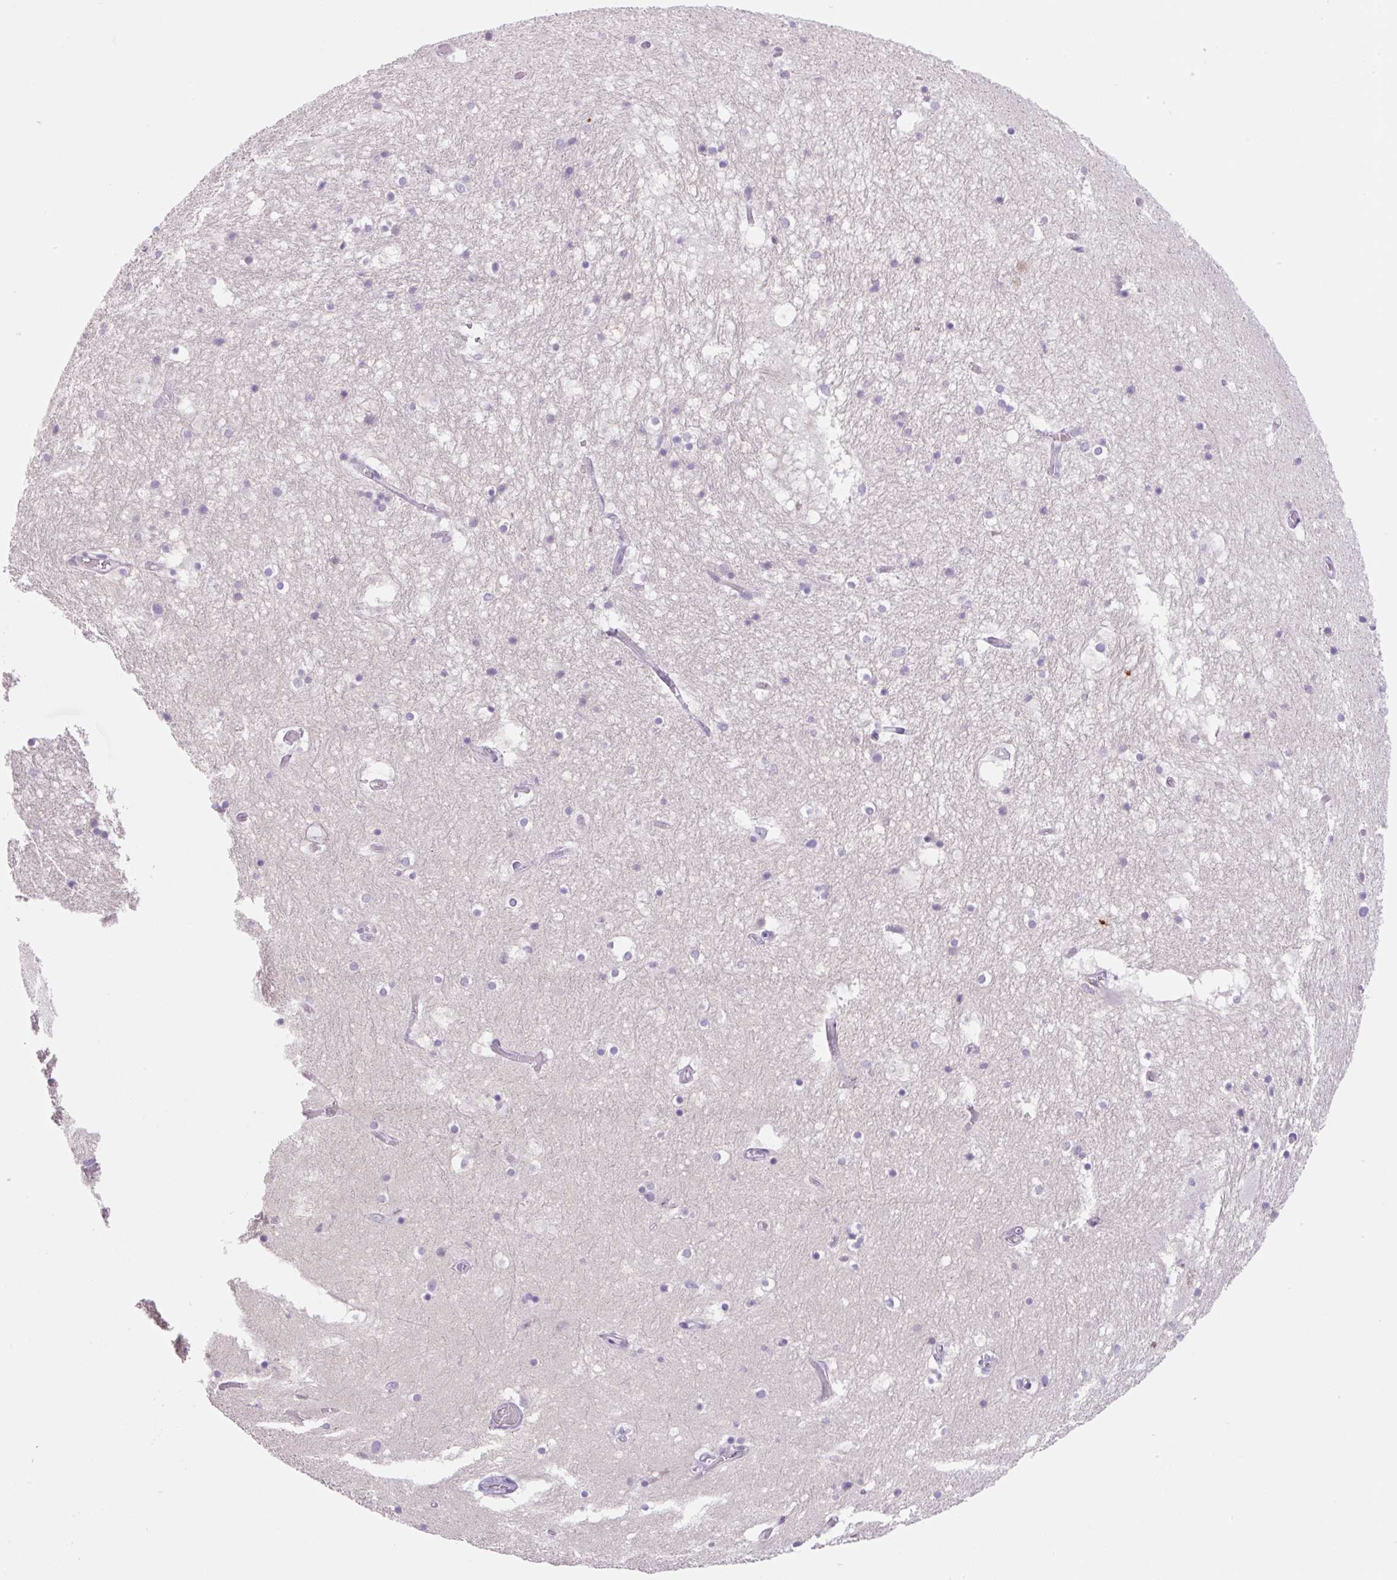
{"staining": {"intensity": "negative", "quantity": "none", "location": "none"}, "tissue": "hippocampus", "cell_type": "Glial cells", "image_type": "normal", "snomed": [{"axis": "morphology", "description": "Normal tissue, NOS"}, {"axis": "topography", "description": "Hippocampus"}], "caption": "High magnification brightfield microscopy of normal hippocampus stained with DAB (3,3'-diaminobenzidine) (brown) and counterstained with hematoxylin (blue): glial cells show no significant positivity. (DAB (3,3'-diaminobenzidine) immunohistochemistry (IHC), high magnification).", "gene": "SYNE3", "patient": {"sex": "female", "age": 52}}